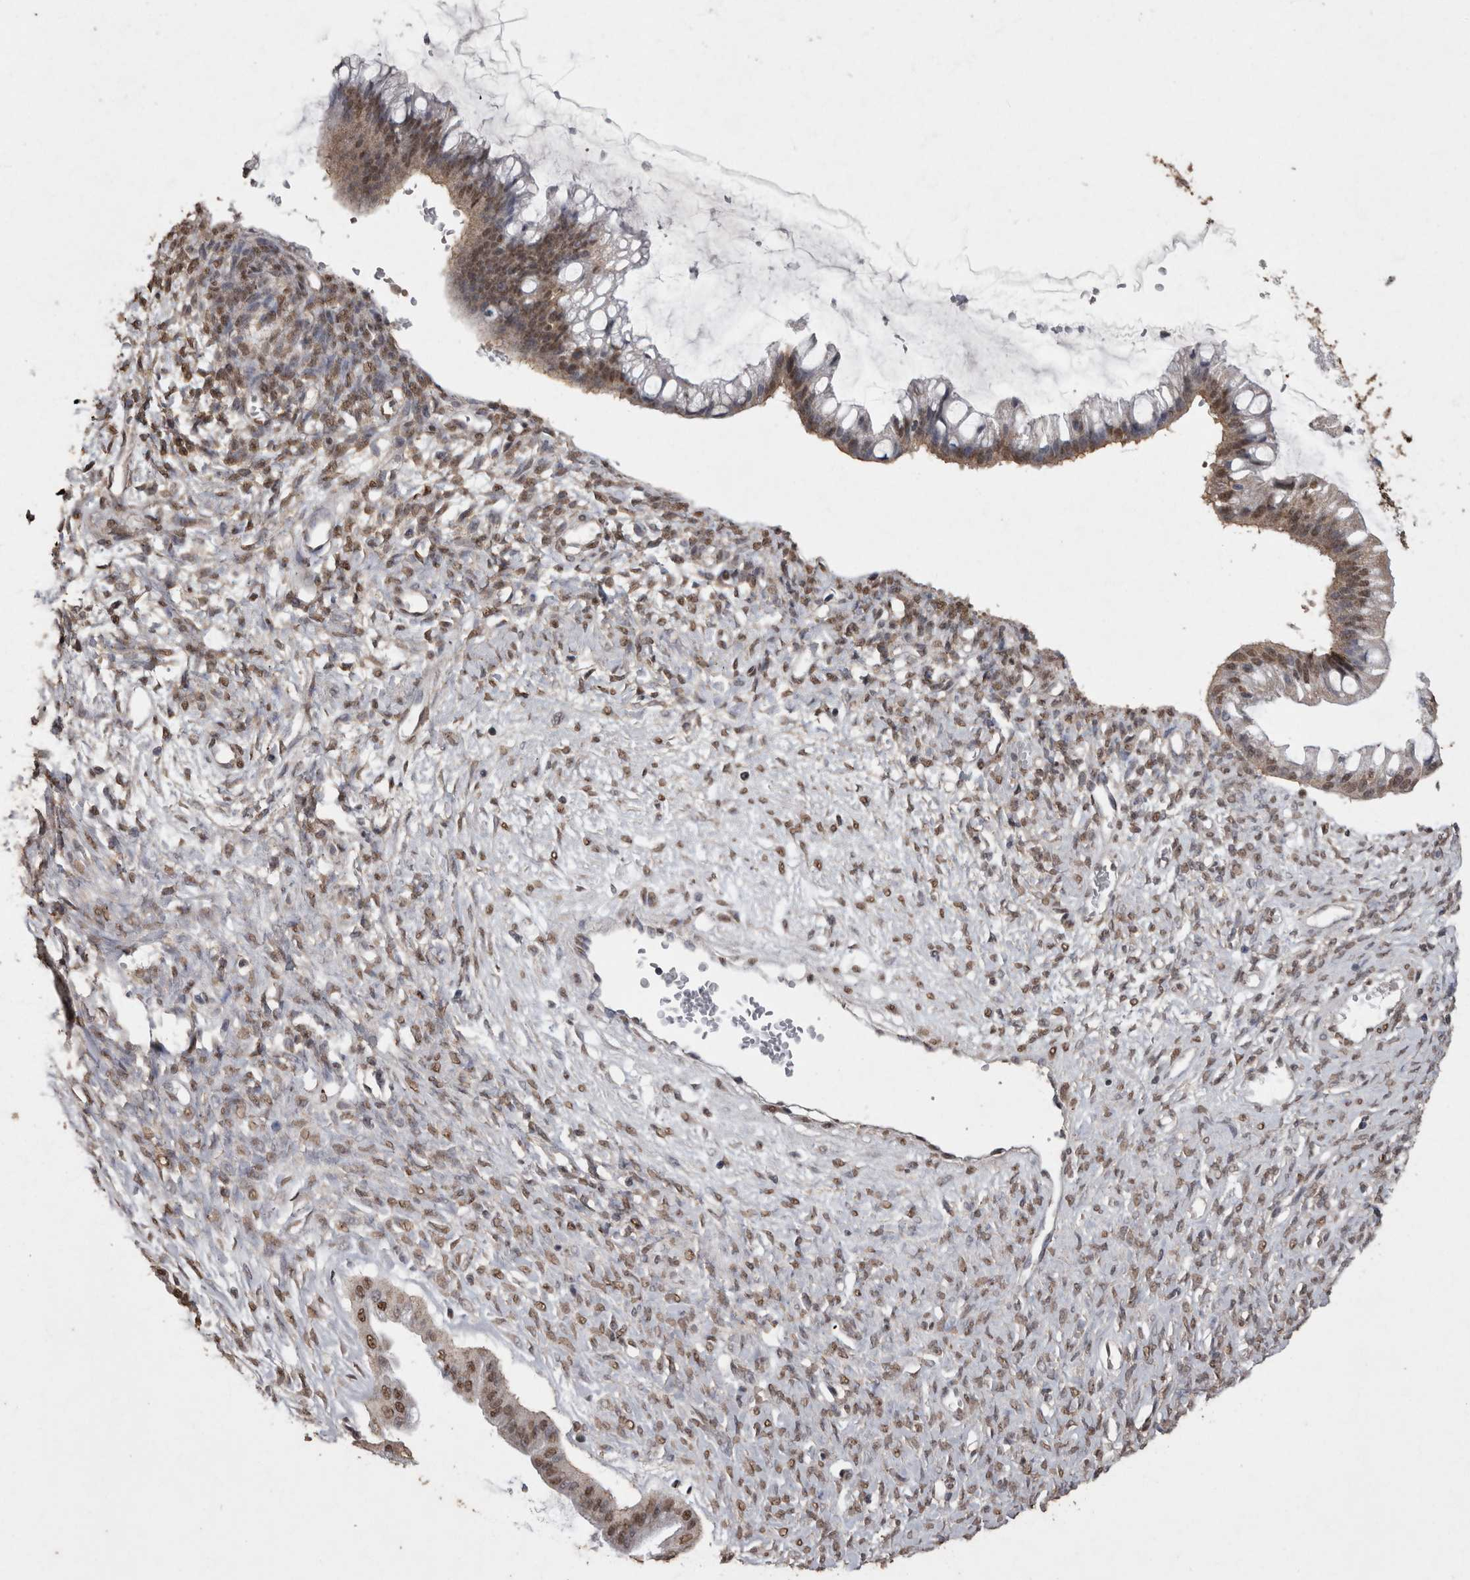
{"staining": {"intensity": "weak", "quantity": ">75%", "location": "cytoplasmic/membranous,nuclear"}, "tissue": "ovarian cancer", "cell_type": "Tumor cells", "image_type": "cancer", "snomed": [{"axis": "morphology", "description": "Cystadenocarcinoma, mucinous, NOS"}, {"axis": "topography", "description": "Ovary"}], "caption": "A brown stain highlights weak cytoplasmic/membranous and nuclear staining of a protein in human ovarian cancer tumor cells.", "gene": "SMAD7", "patient": {"sex": "female", "age": 73}}